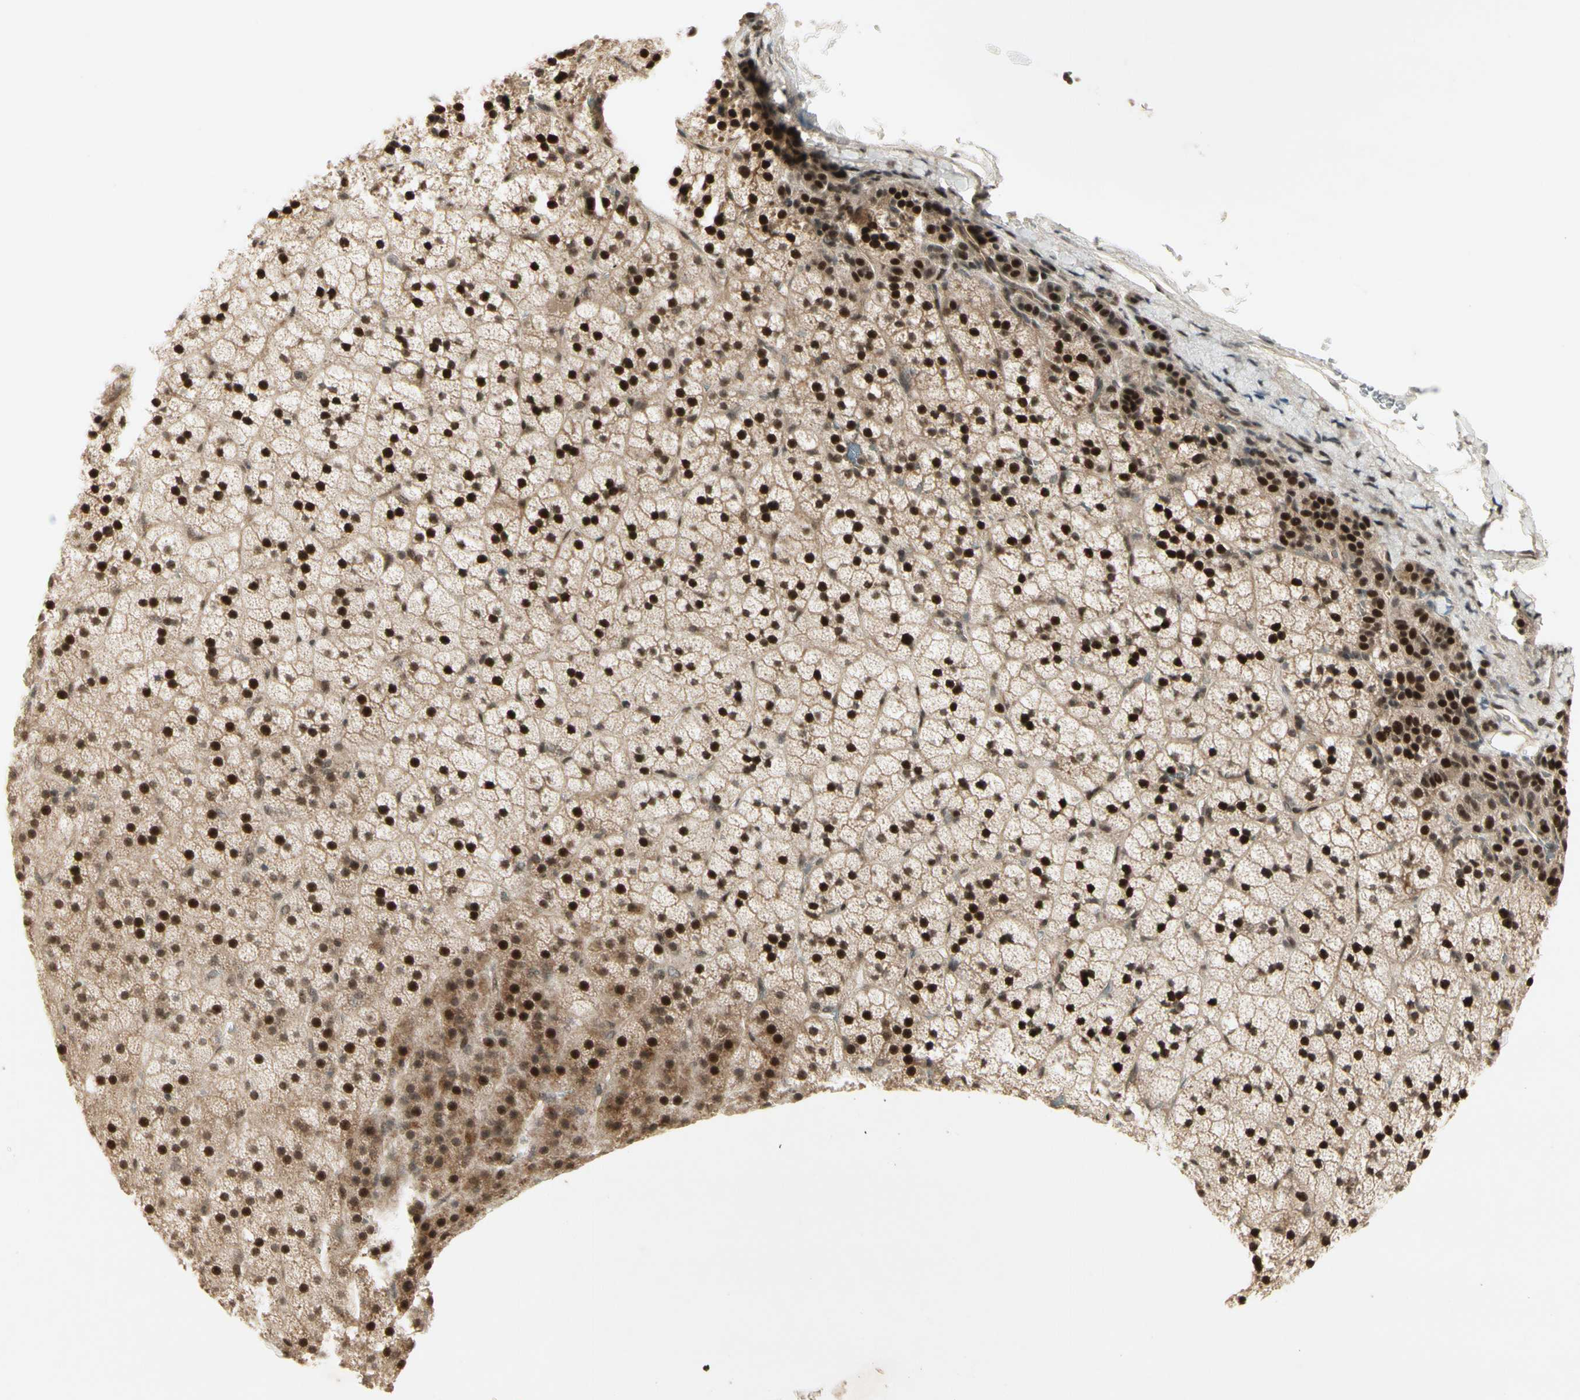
{"staining": {"intensity": "strong", "quantity": ">75%", "location": "nuclear"}, "tissue": "adrenal gland", "cell_type": "Glandular cells", "image_type": "normal", "snomed": [{"axis": "morphology", "description": "Normal tissue, NOS"}, {"axis": "topography", "description": "Adrenal gland"}], "caption": "Protein expression analysis of normal adrenal gland exhibits strong nuclear expression in about >75% of glandular cells. The staining is performed using DAB brown chromogen to label protein expression. The nuclei are counter-stained blue using hematoxylin.", "gene": "CDK11A", "patient": {"sex": "male", "age": 35}}